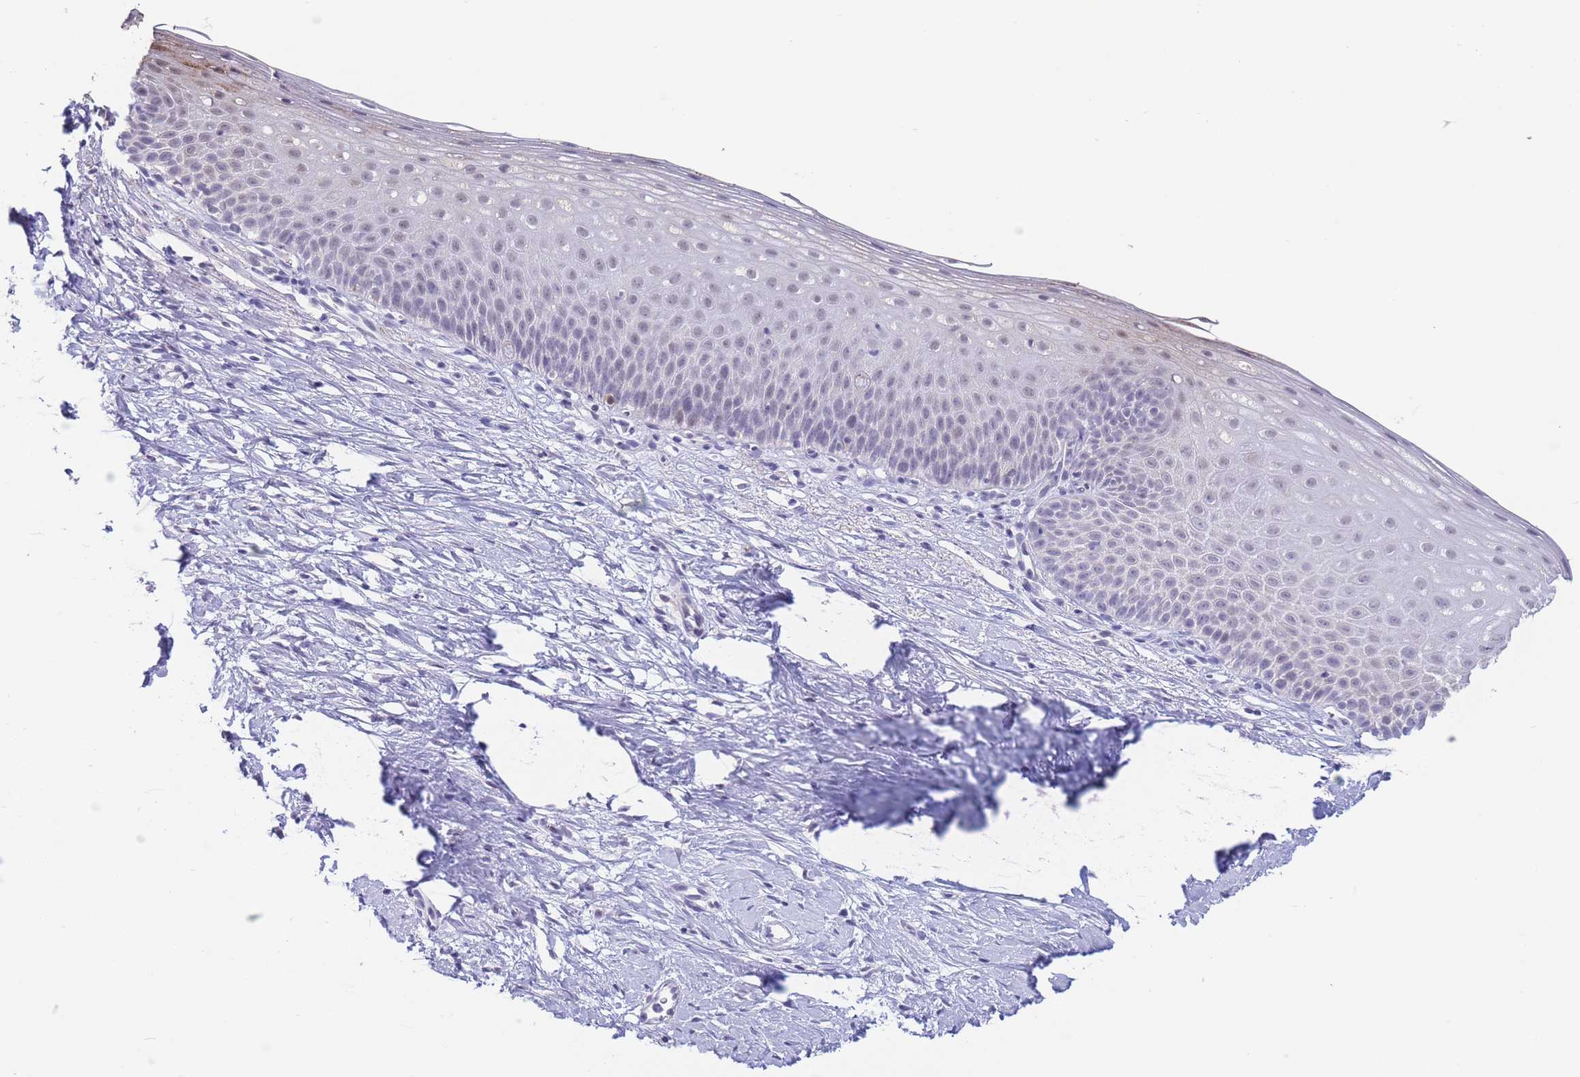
{"staining": {"intensity": "negative", "quantity": "none", "location": "none"}, "tissue": "cervix", "cell_type": "Glandular cells", "image_type": "normal", "snomed": [{"axis": "morphology", "description": "Normal tissue, NOS"}, {"axis": "topography", "description": "Cervix"}], "caption": "IHC histopathology image of unremarkable human cervix stained for a protein (brown), which reveals no positivity in glandular cells.", "gene": "ASAP3", "patient": {"sex": "female", "age": 57}}